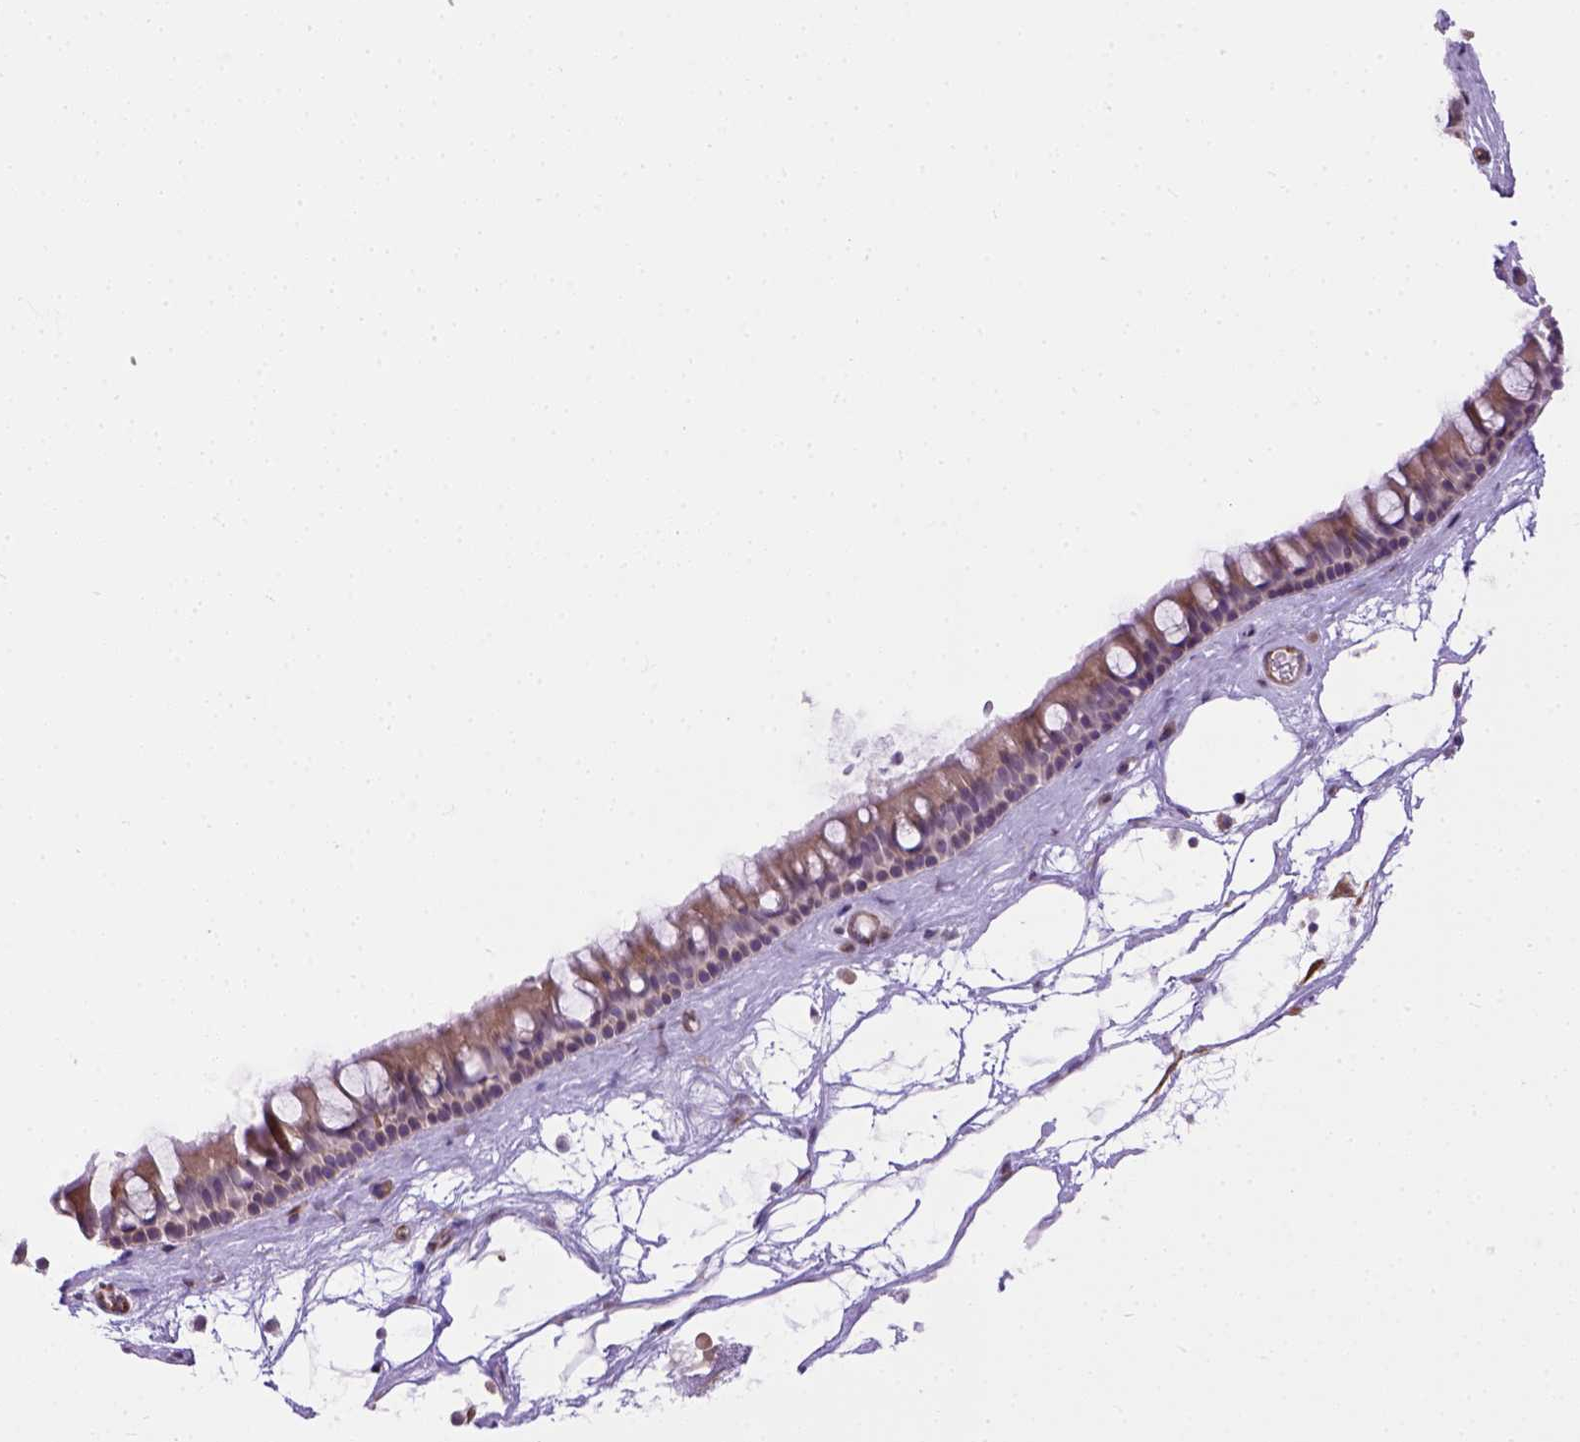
{"staining": {"intensity": "moderate", "quantity": "25%-75%", "location": "cytoplasmic/membranous"}, "tissue": "nasopharynx", "cell_type": "Respiratory epithelial cells", "image_type": "normal", "snomed": [{"axis": "morphology", "description": "Normal tissue, NOS"}, {"axis": "topography", "description": "Nasopharynx"}], "caption": "Nasopharynx stained with immunohistochemistry (IHC) exhibits moderate cytoplasmic/membranous staining in approximately 25%-75% of respiratory epithelial cells.", "gene": "KAZN", "patient": {"sex": "male", "age": 68}}